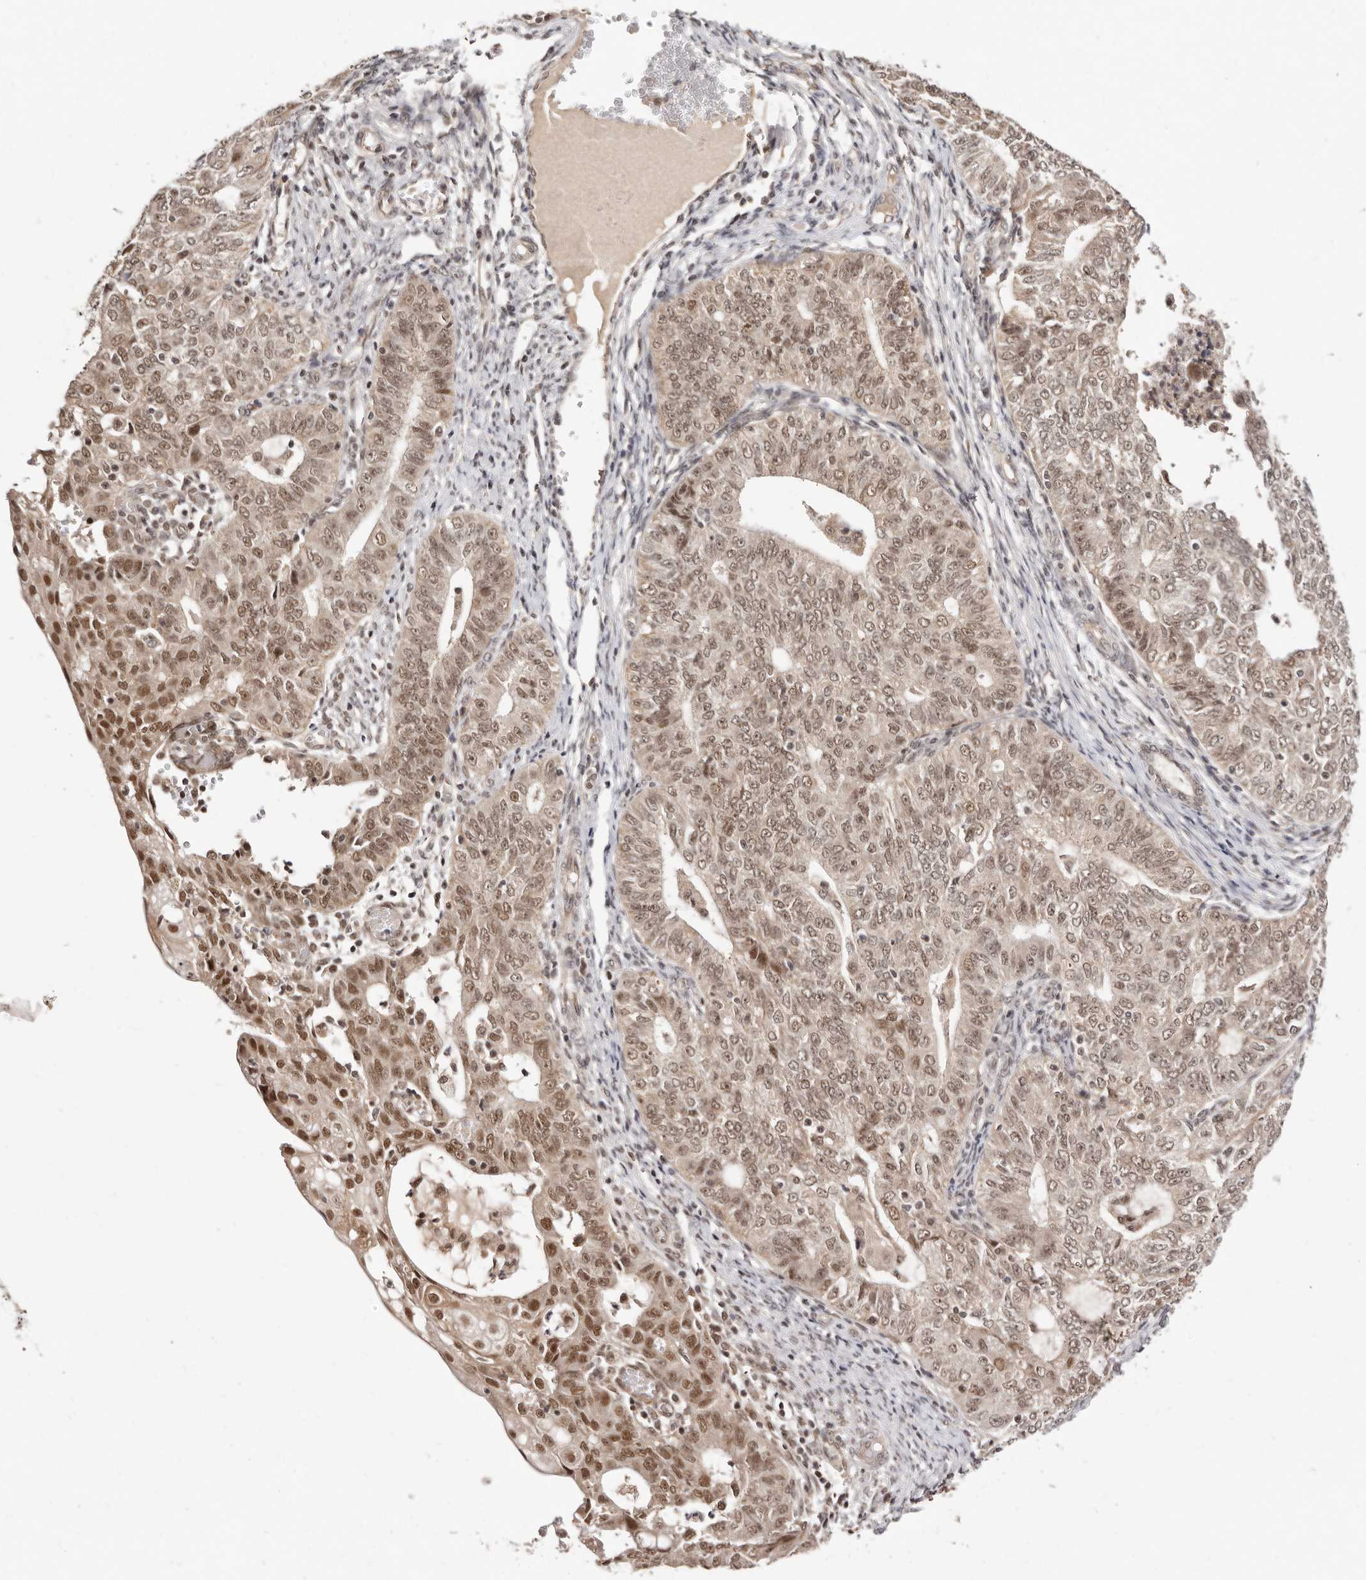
{"staining": {"intensity": "moderate", "quantity": ">75%", "location": "nuclear"}, "tissue": "endometrial cancer", "cell_type": "Tumor cells", "image_type": "cancer", "snomed": [{"axis": "morphology", "description": "Adenocarcinoma, NOS"}, {"axis": "topography", "description": "Endometrium"}], "caption": "Immunohistochemistry (IHC) micrograph of adenocarcinoma (endometrial) stained for a protein (brown), which exhibits medium levels of moderate nuclear staining in about >75% of tumor cells.", "gene": "MED8", "patient": {"sex": "female", "age": 32}}